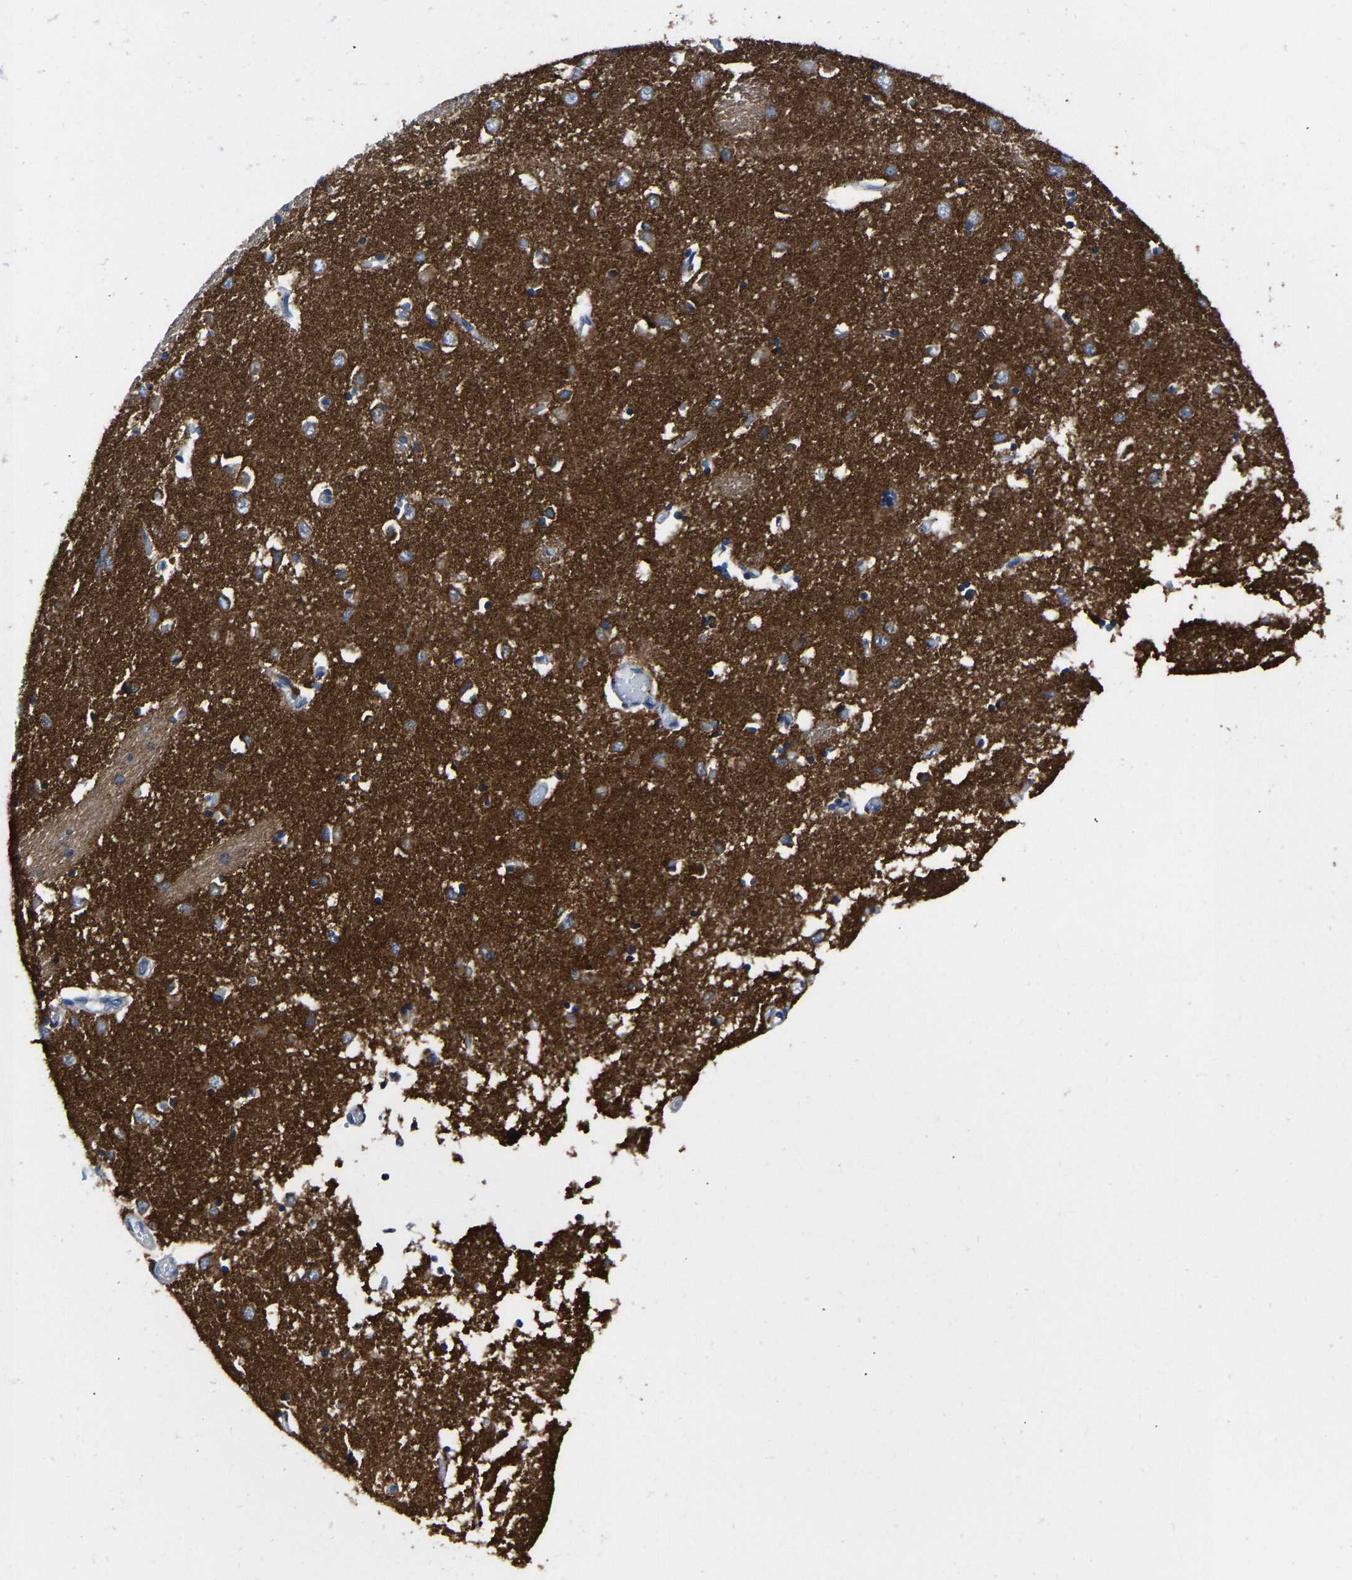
{"staining": {"intensity": "moderate", "quantity": "25%-75%", "location": "cytoplasmic/membranous"}, "tissue": "caudate", "cell_type": "Glial cells", "image_type": "normal", "snomed": [{"axis": "morphology", "description": "Normal tissue, NOS"}, {"axis": "topography", "description": "Lateral ventricle wall"}], "caption": "Immunohistochemical staining of benign human caudate displays 25%-75% levels of moderate cytoplasmic/membranous protein expression in about 25%-75% of glial cells. The protein is shown in brown color, while the nuclei are stained blue.", "gene": "ATP6V1E1", "patient": {"sex": "female", "age": 19}}